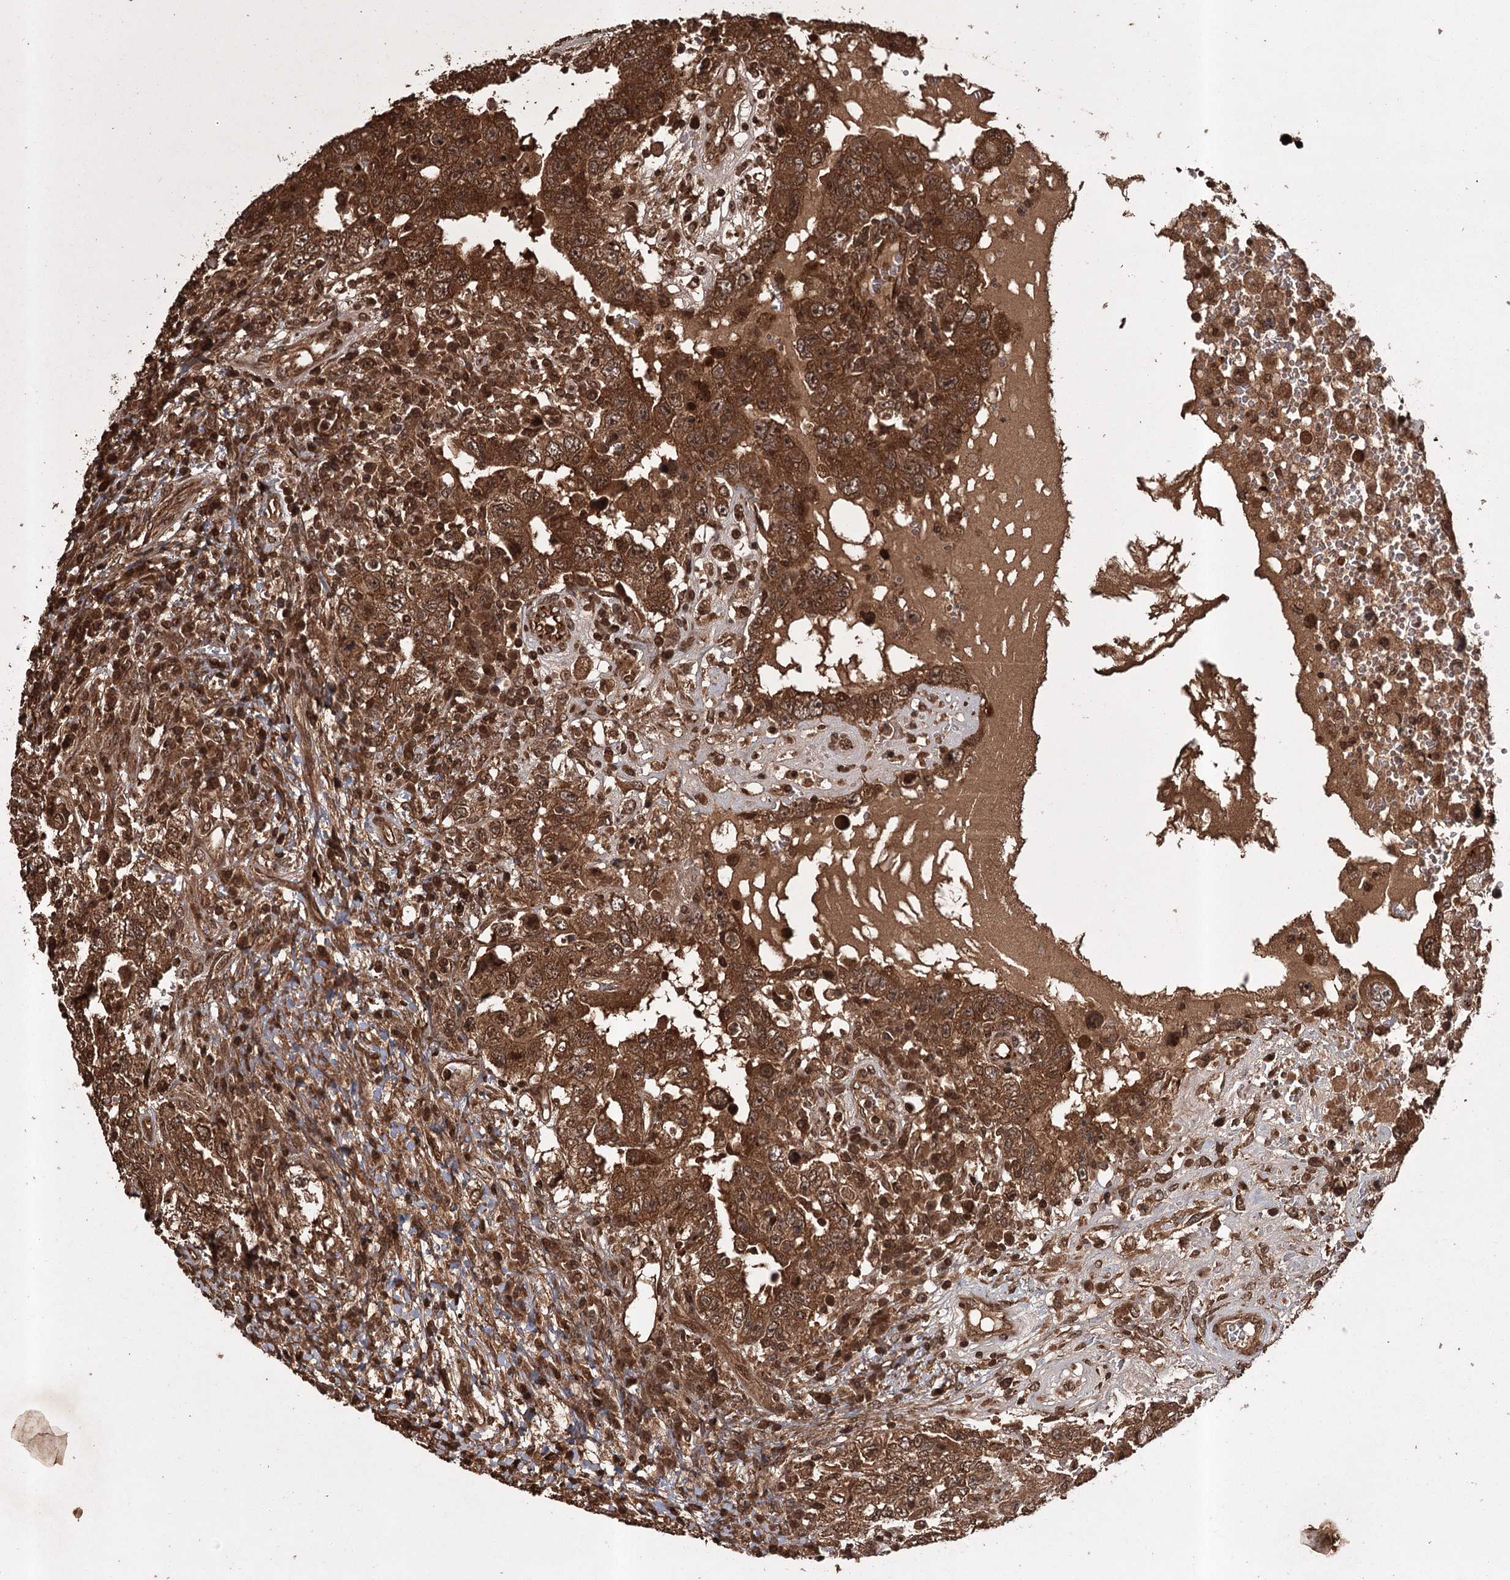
{"staining": {"intensity": "strong", "quantity": ">75%", "location": "cytoplasmic/membranous"}, "tissue": "testis cancer", "cell_type": "Tumor cells", "image_type": "cancer", "snomed": [{"axis": "morphology", "description": "Carcinoma, Embryonal, NOS"}, {"axis": "topography", "description": "Testis"}], "caption": "Testis embryonal carcinoma stained for a protein shows strong cytoplasmic/membranous positivity in tumor cells. (brown staining indicates protein expression, while blue staining denotes nuclei).", "gene": "RPAP3", "patient": {"sex": "male", "age": 26}}